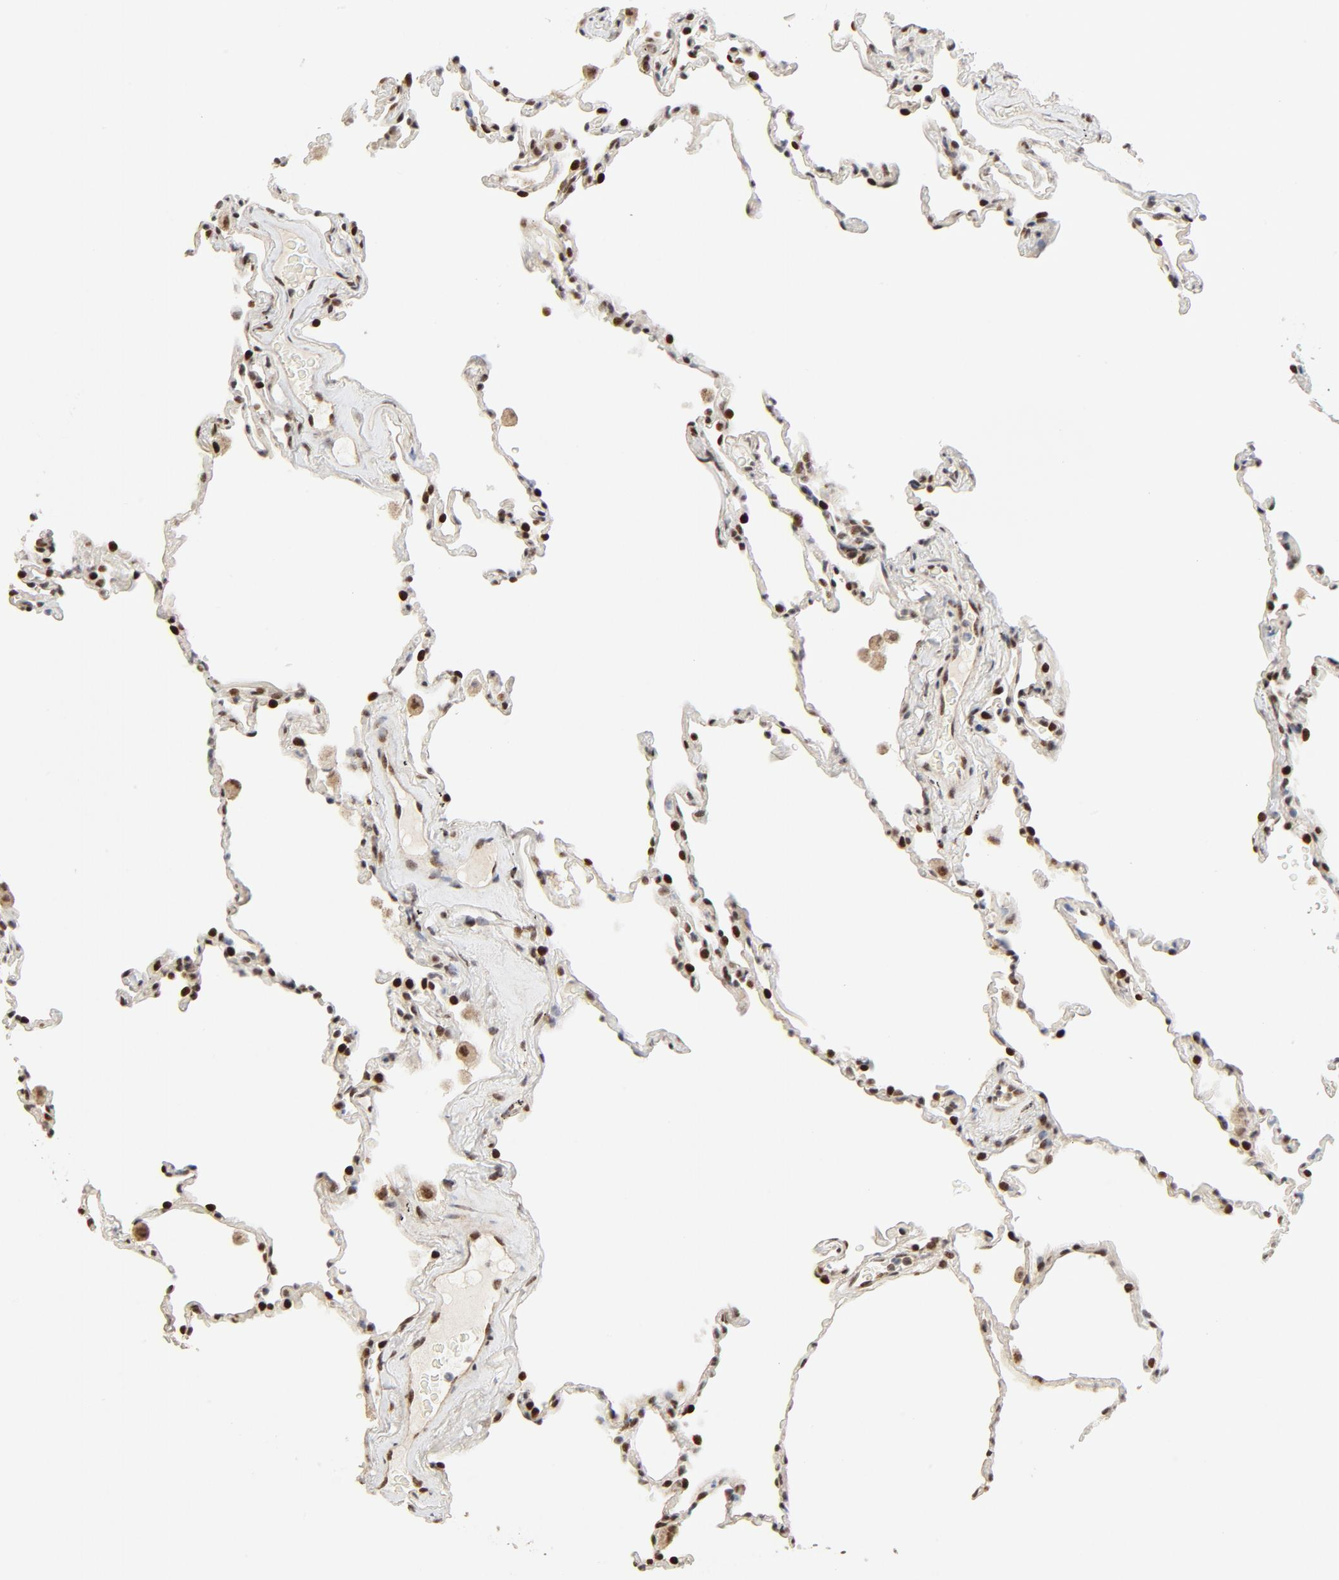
{"staining": {"intensity": "strong", "quantity": ">75%", "location": "nuclear"}, "tissue": "lung", "cell_type": "Alveolar cells", "image_type": "normal", "snomed": [{"axis": "morphology", "description": "Normal tissue, NOS"}, {"axis": "morphology", "description": "Soft tissue tumor metastatic"}, {"axis": "topography", "description": "Lung"}], "caption": "IHC histopathology image of benign lung: human lung stained using IHC demonstrates high levels of strong protein expression localized specifically in the nuclear of alveolar cells, appearing as a nuclear brown color.", "gene": "GTF2I", "patient": {"sex": "male", "age": 59}}